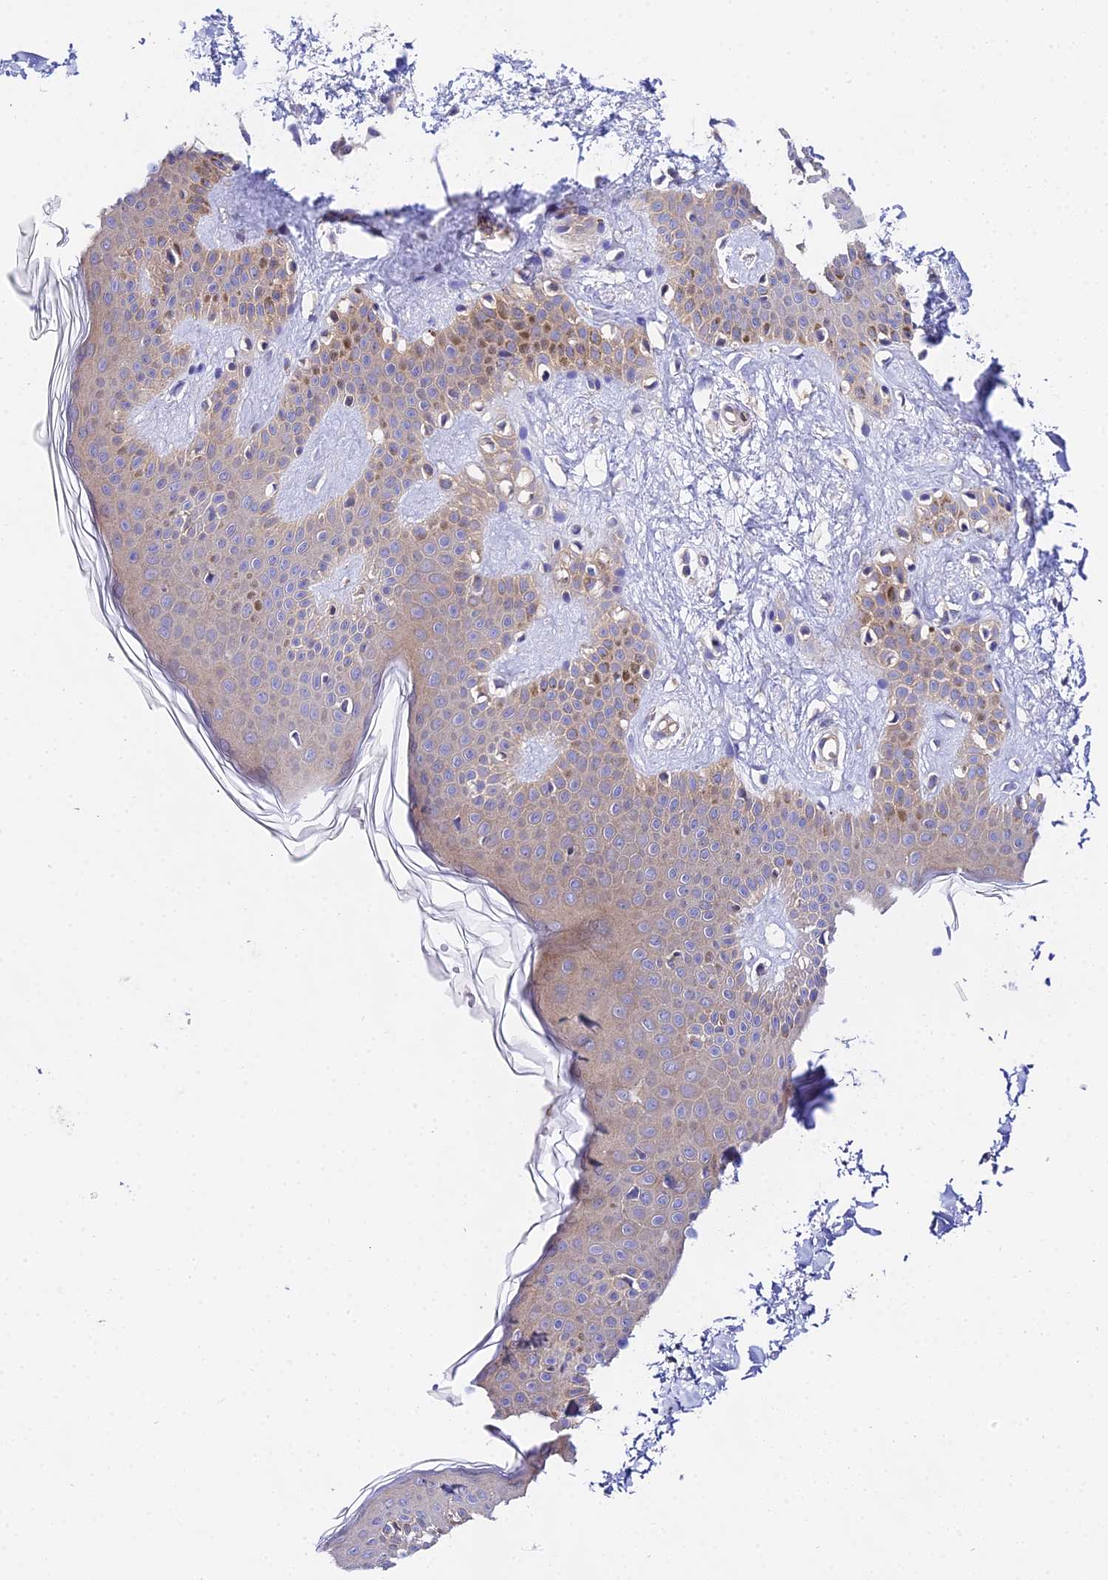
{"staining": {"intensity": "negative", "quantity": "none", "location": "none"}, "tissue": "skin", "cell_type": "Fibroblasts", "image_type": "normal", "snomed": [{"axis": "morphology", "description": "Normal tissue, NOS"}, {"axis": "topography", "description": "Skin"}], "caption": "This histopathology image is of benign skin stained with IHC to label a protein in brown with the nuclei are counter-stained blue. There is no positivity in fibroblasts.", "gene": "PPP2R2A", "patient": {"sex": "male", "age": 67}}